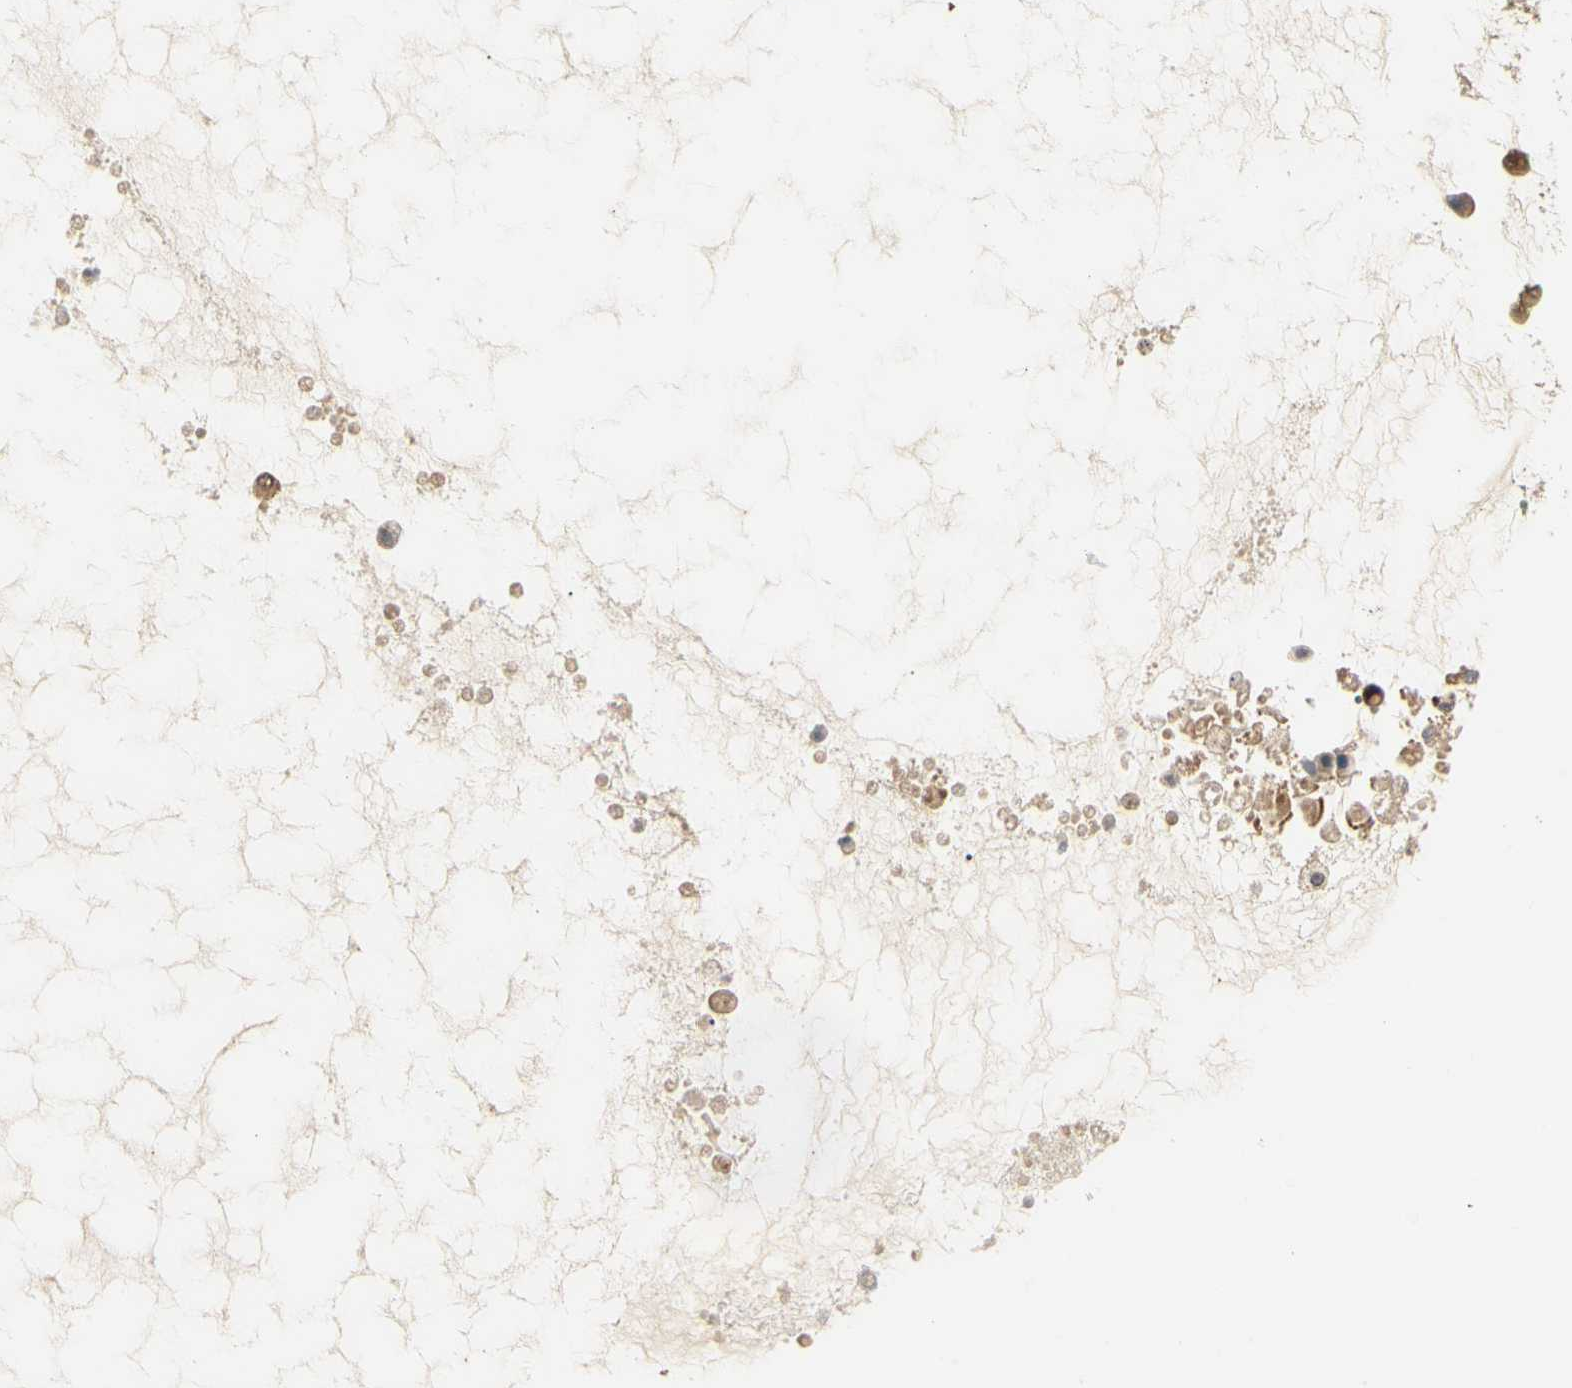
{"staining": {"intensity": "moderate", "quantity": ">75%", "location": "cytoplasmic/membranous,nuclear"}, "tissue": "ovarian cancer", "cell_type": "Tumor cells", "image_type": "cancer", "snomed": [{"axis": "morphology", "description": "Cystadenocarcinoma, mucinous, NOS"}, {"axis": "topography", "description": "Ovary"}], "caption": "Immunohistochemistry (IHC) staining of mucinous cystadenocarcinoma (ovarian), which reveals medium levels of moderate cytoplasmic/membranous and nuclear positivity in approximately >75% of tumor cells indicating moderate cytoplasmic/membranous and nuclear protein staining. The staining was performed using DAB (3,3'-diaminobenzidine) (brown) for protein detection and nuclei were counterstained in hematoxylin (blue).", "gene": "UBE2Z", "patient": {"sex": "female", "age": 80}}